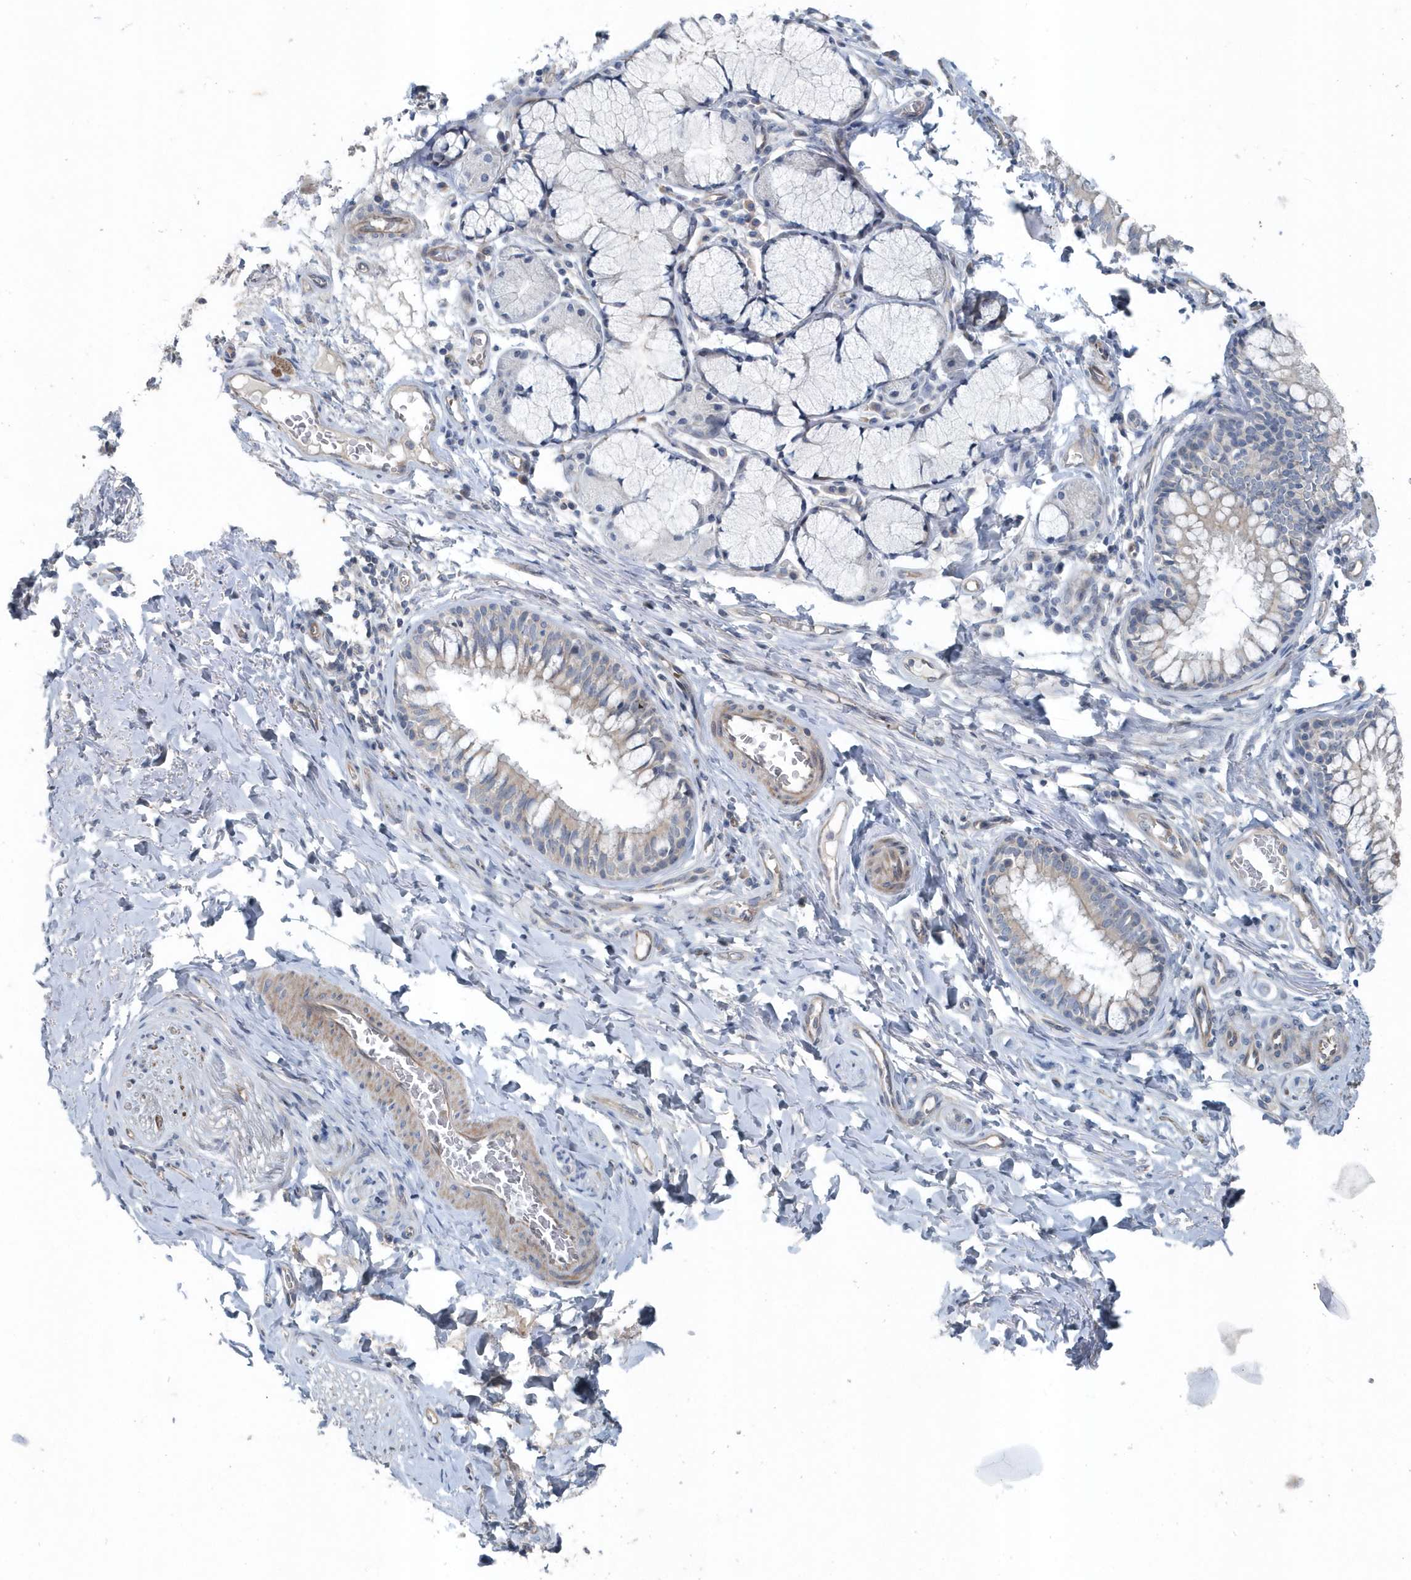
{"staining": {"intensity": "weak", "quantity": "<25%", "location": "cytoplasmic/membranous"}, "tissue": "bronchus", "cell_type": "Respiratory epithelial cells", "image_type": "normal", "snomed": [{"axis": "morphology", "description": "Normal tissue, NOS"}, {"axis": "topography", "description": "Cartilage tissue"}, {"axis": "topography", "description": "Bronchus"}], "caption": "Micrograph shows no protein expression in respiratory epithelial cells of benign bronchus.", "gene": "MCC", "patient": {"sex": "female", "age": 36}}